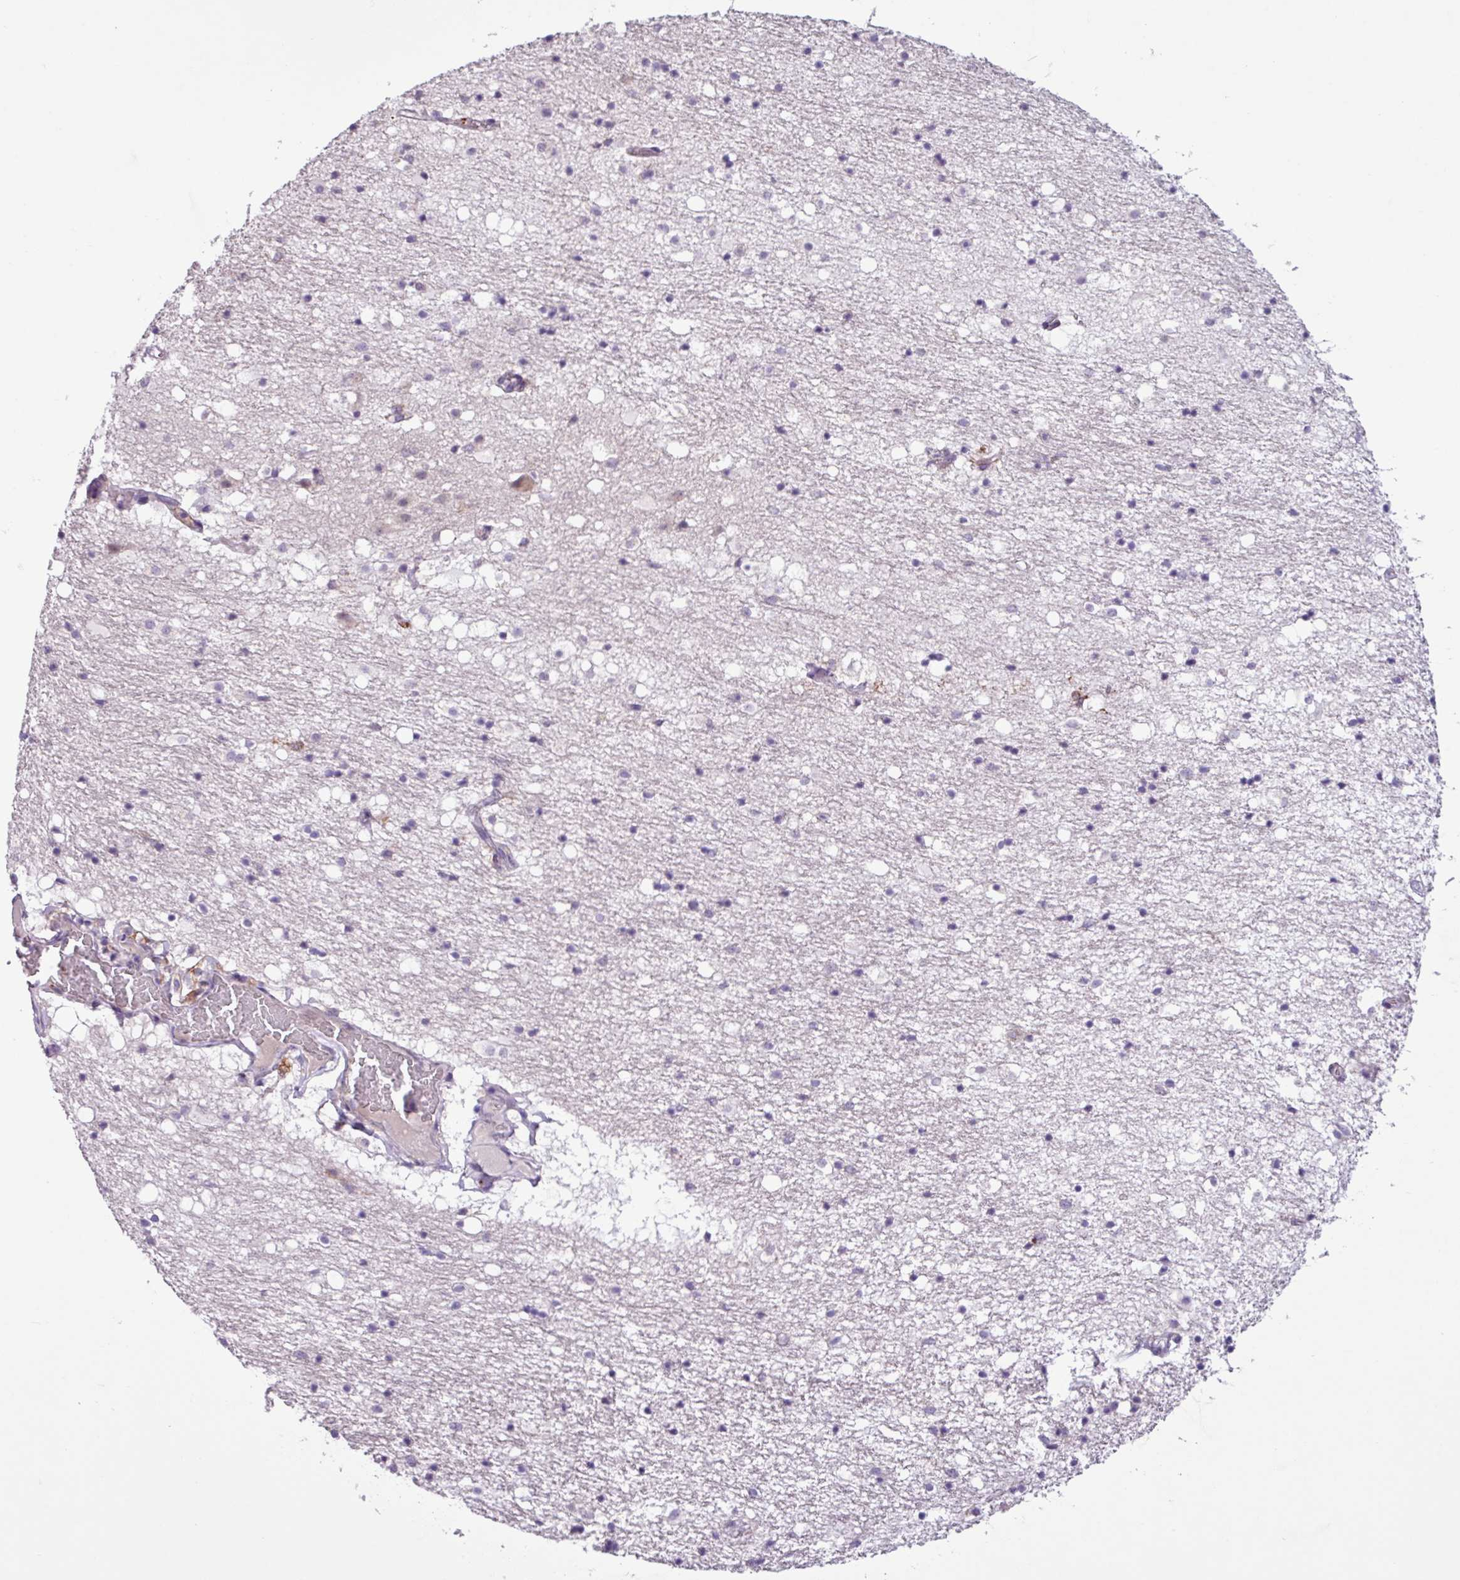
{"staining": {"intensity": "negative", "quantity": "none", "location": "none"}, "tissue": "caudate", "cell_type": "Glial cells", "image_type": "normal", "snomed": [{"axis": "morphology", "description": "Normal tissue, NOS"}, {"axis": "topography", "description": "Lateral ventricle wall"}], "caption": "This is an immunohistochemistry (IHC) image of benign human caudate. There is no positivity in glial cells.", "gene": "C9orf24", "patient": {"sex": "male", "age": 58}}